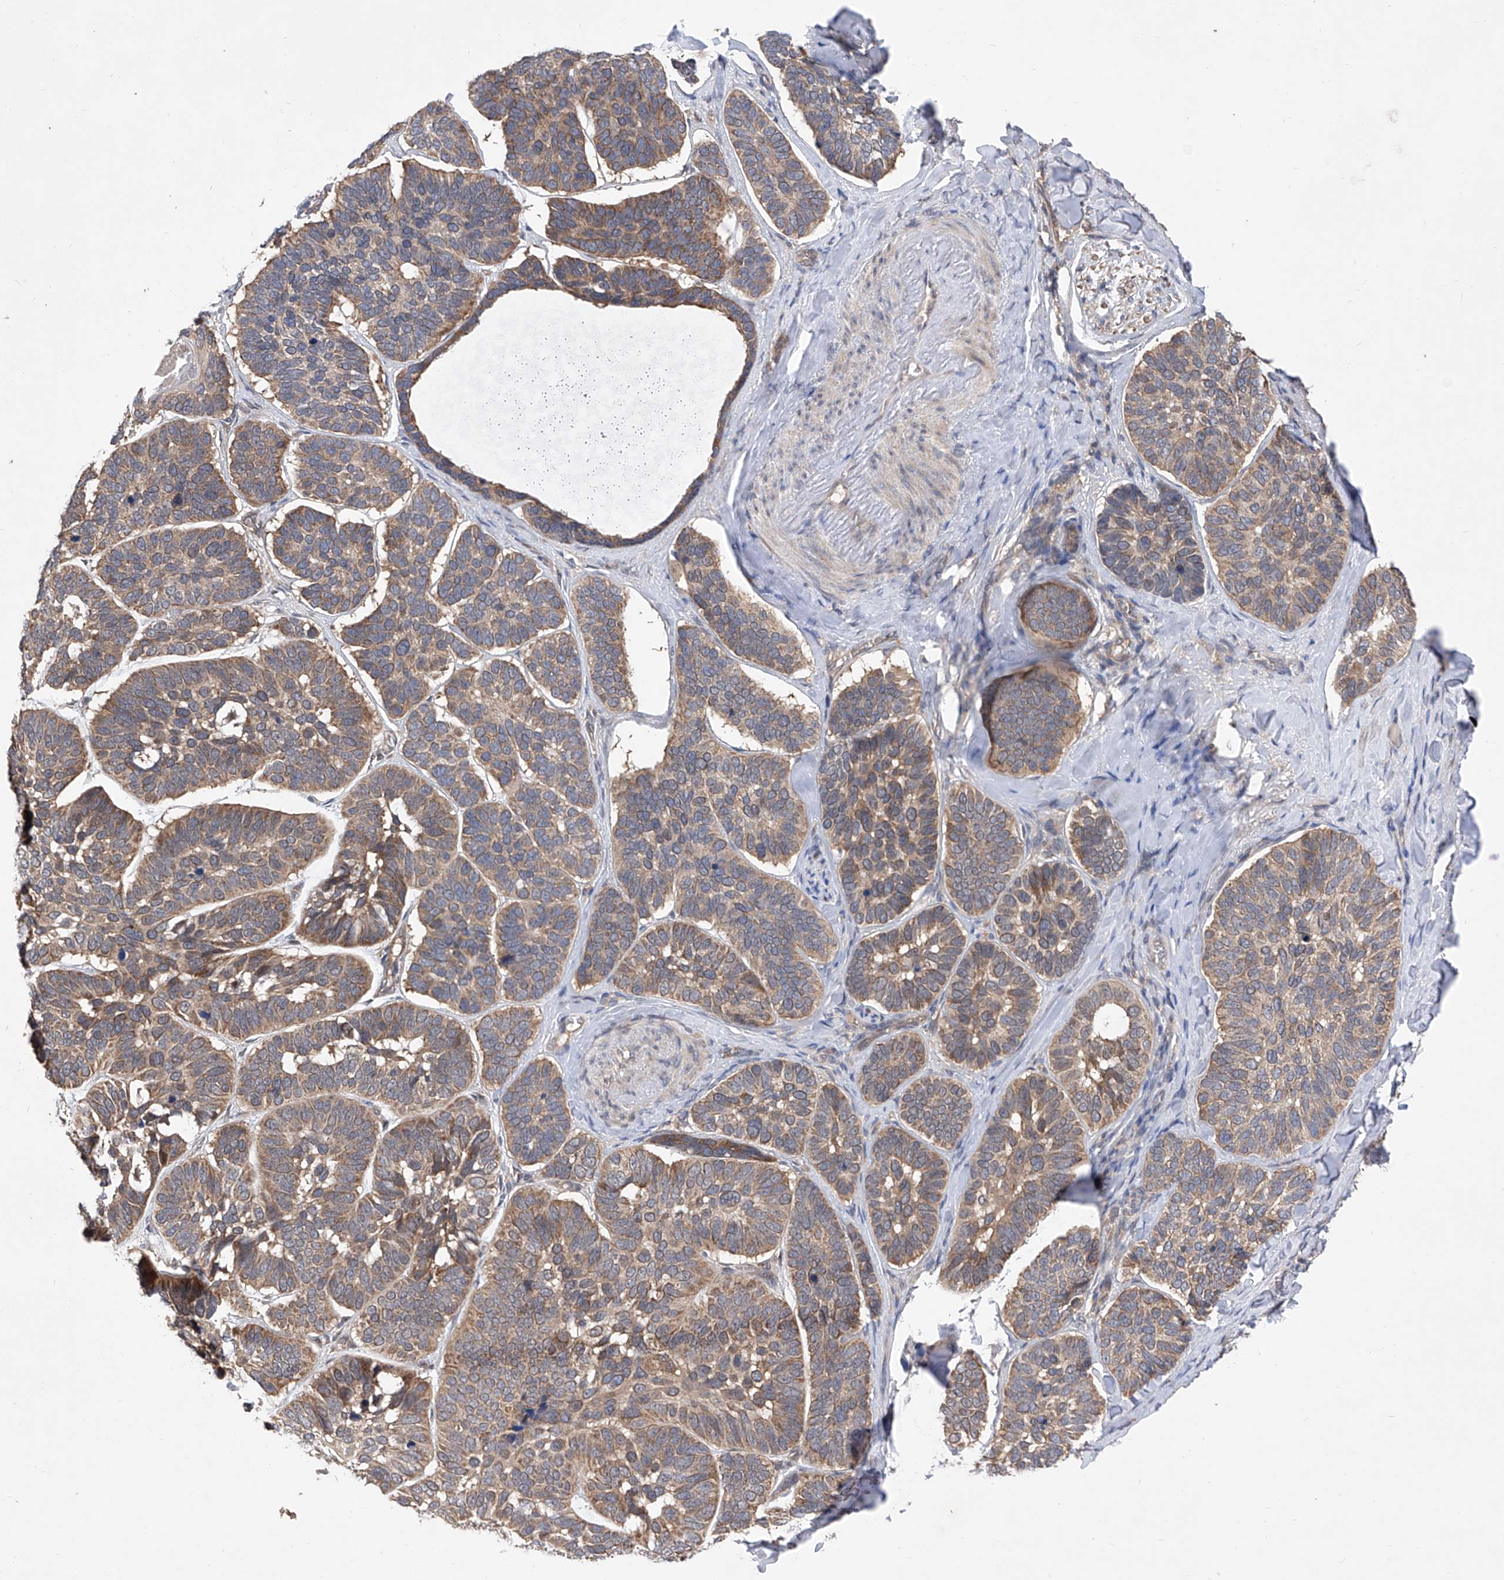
{"staining": {"intensity": "weak", "quantity": "25%-75%", "location": "cytoplasmic/membranous"}, "tissue": "skin cancer", "cell_type": "Tumor cells", "image_type": "cancer", "snomed": [{"axis": "morphology", "description": "Basal cell carcinoma"}, {"axis": "topography", "description": "Skin"}], "caption": "An image showing weak cytoplasmic/membranous staining in approximately 25%-75% of tumor cells in skin cancer (basal cell carcinoma), as visualized by brown immunohistochemical staining.", "gene": "USP45", "patient": {"sex": "male", "age": 62}}